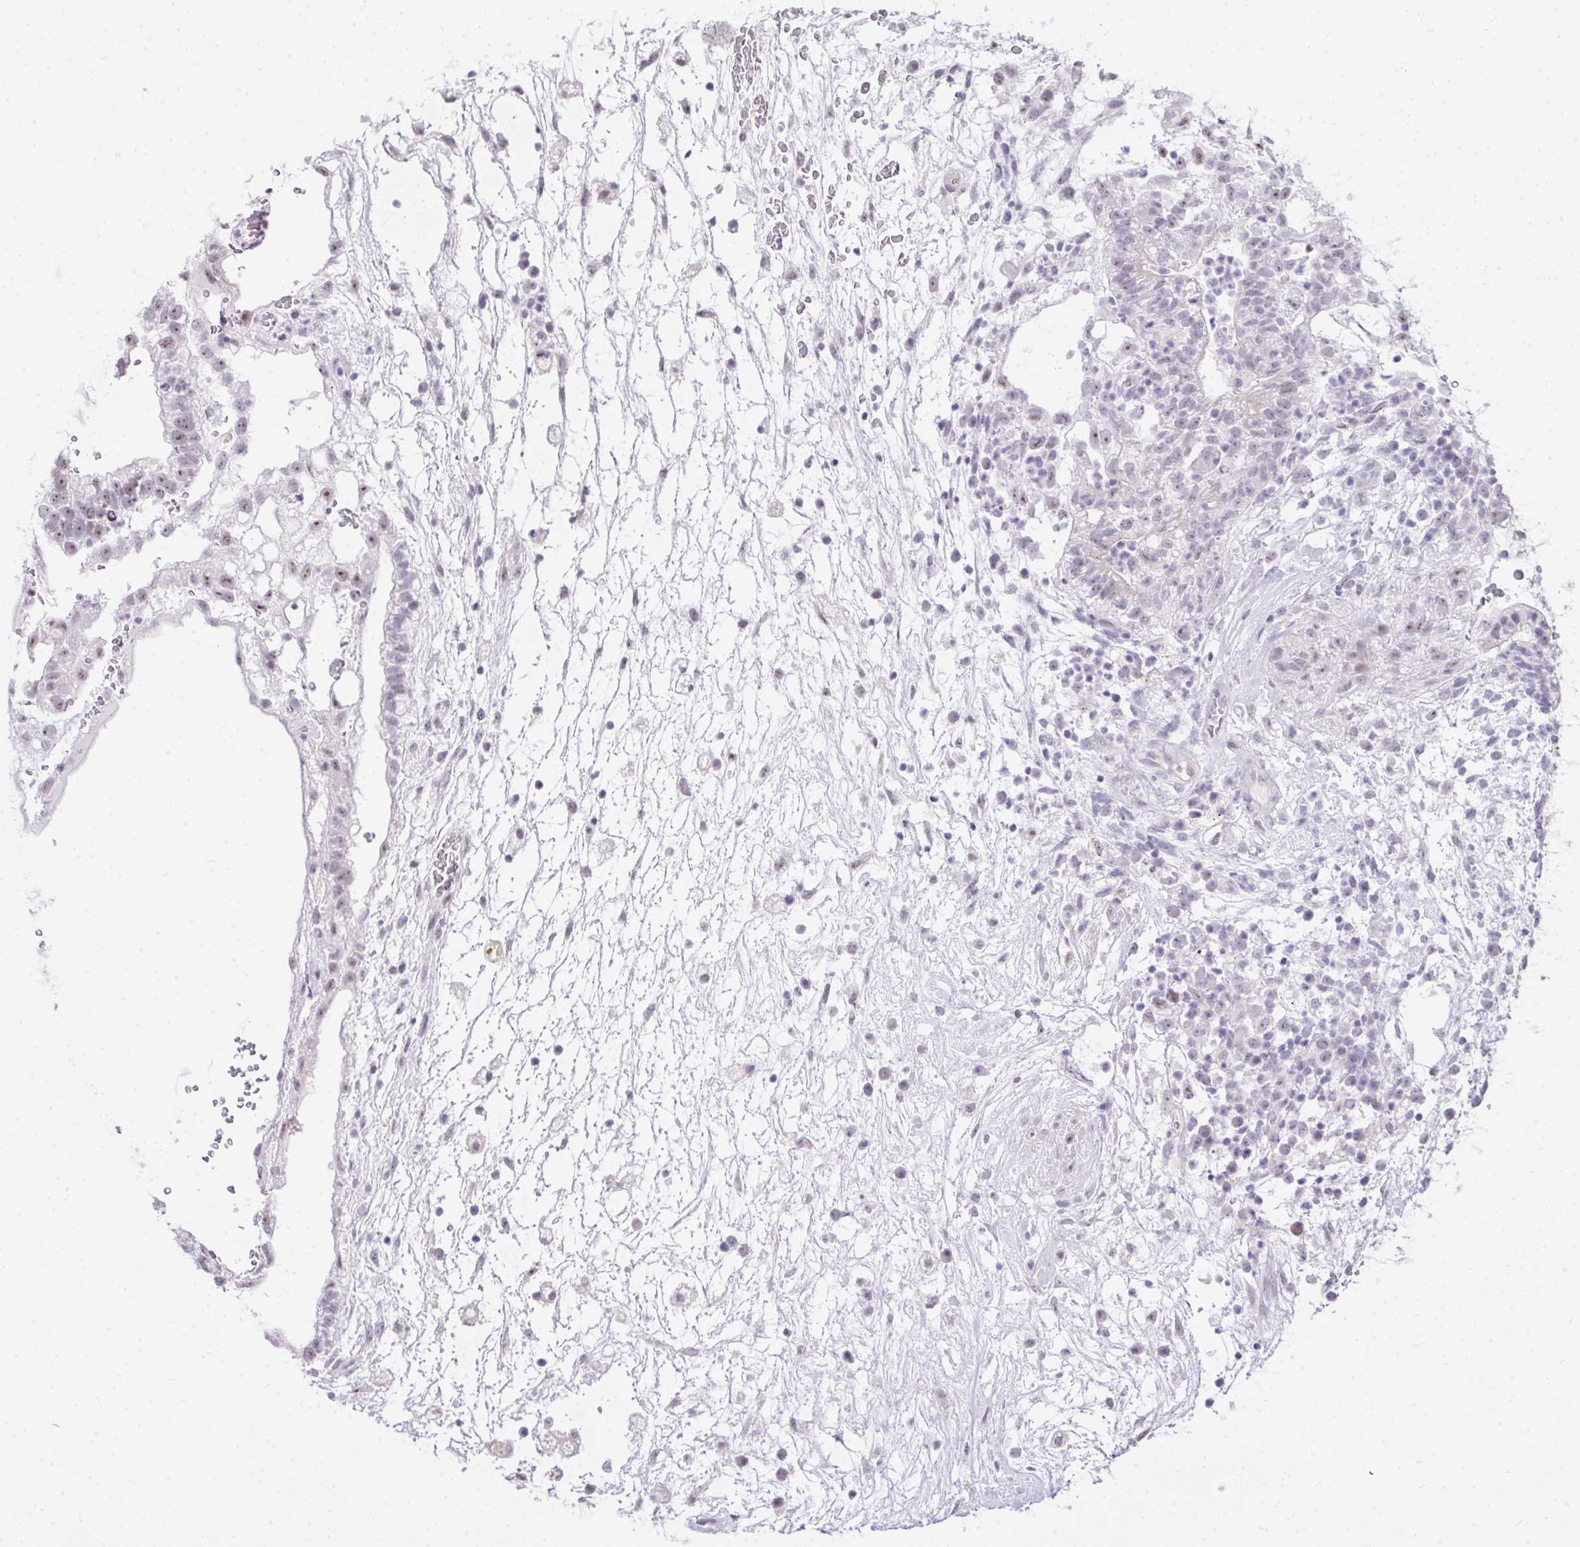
{"staining": {"intensity": "negative", "quantity": "none", "location": "none"}, "tissue": "testis cancer", "cell_type": "Tumor cells", "image_type": "cancer", "snomed": [{"axis": "morphology", "description": "Normal tissue, NOS"}, {"axis": "morphology", "description": "Carcinoma, Embryonal, NOS"}, {"axis": "topography", "description": "Testis"}], "caption": "Tumor cells show no significant protein expression in testis cancer.", "gene": "EID3", "patient": {"sex": "male", "age": 32}}